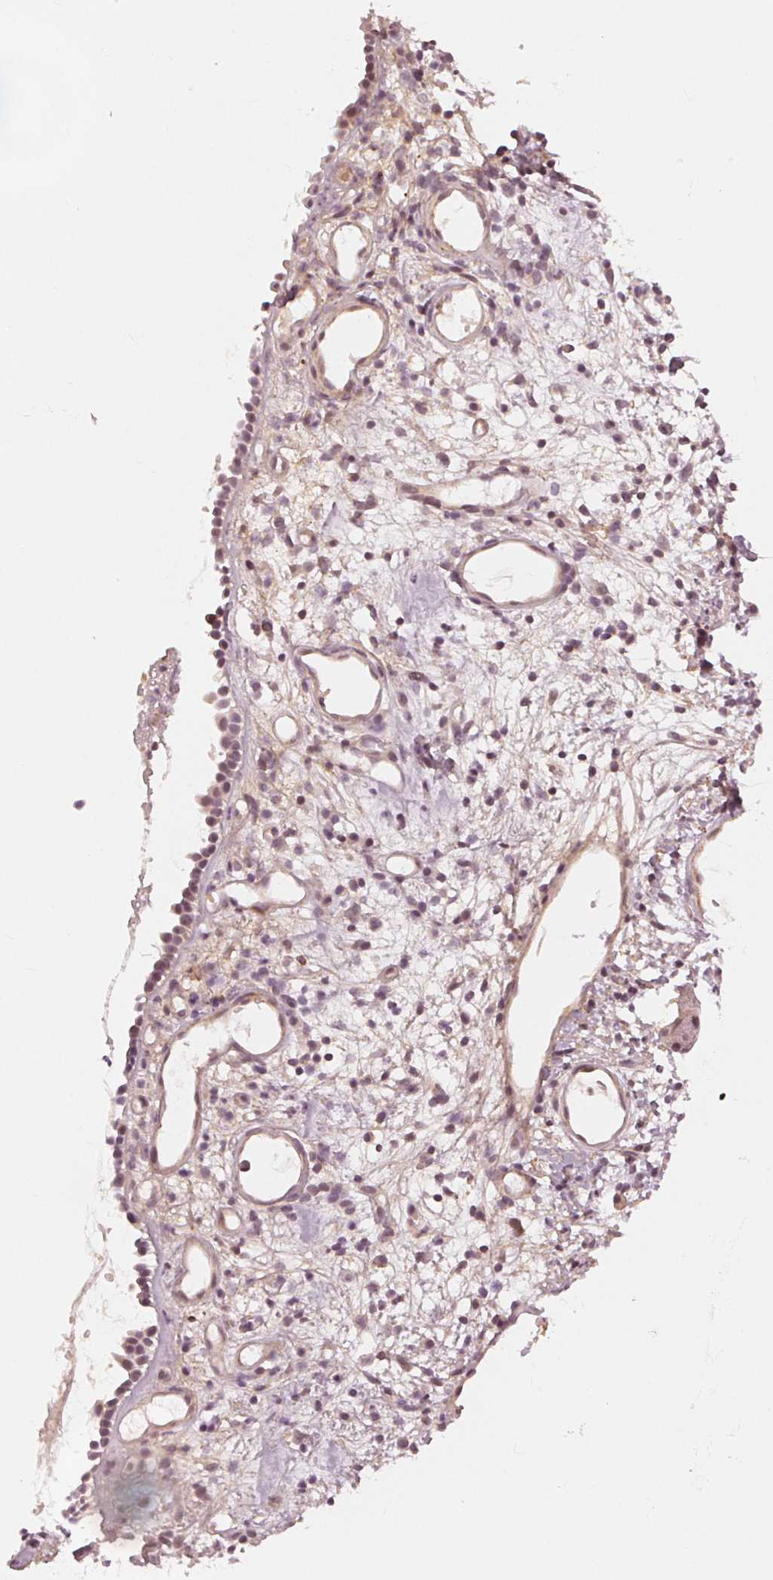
{"staining": {"intensity": "weak", "quantity": "25%-75%", "location": "cytoplasmic/membranous,nuclear"}, "tissue": "nasopharynx", "cell_type": "Respiratory epithelial cells", "image_type": "normal", "snomed": [{"axis": "morphology", "description": "Normal tissue, NOS"}, {"axis": "morphology", "description": "Inflammation, NOS"}, {"axis": "topography", "description": "Nasopharynx"}], "caption": "Brown immunohistochemical staining in normal nasopharynx demonstrates weak cytoplasmic/membranous,nuclear staining in approximately 25%-75% of respiratory epithelial cells.", "gene": "SLC34A1", "patient": {"sex": "male", "age": 54}}